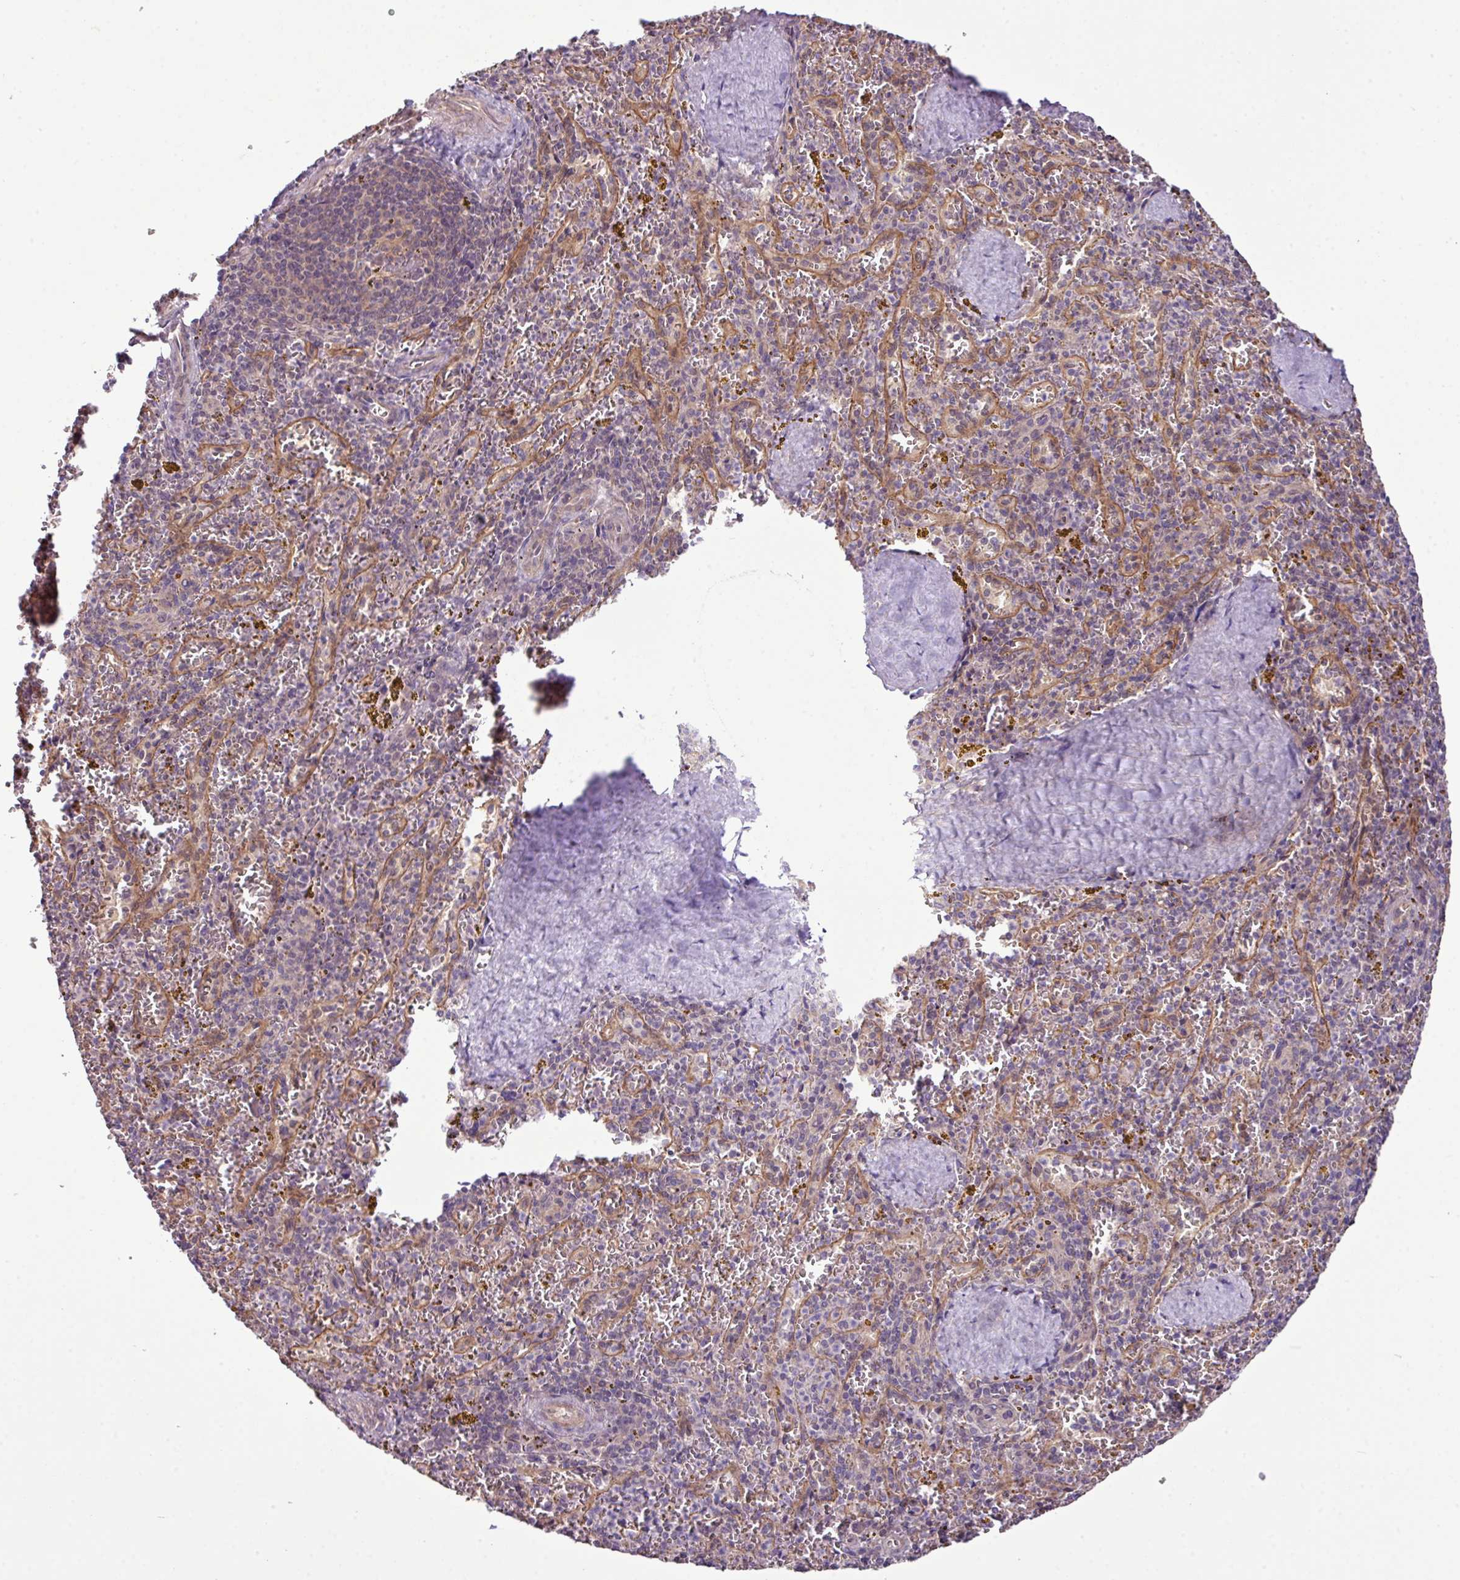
{"staining": {"intensity": "negative", "quantity": "none", "location": "none"}, "tissue": "spleen", "cell_type": "Cells in red pulp", "image_type": "normal", "snomed": [{"axis": "morphology", "description": "Normal tissue, NOS"}, {"axis": "topography", "description": "Spleen"}], "caption": "IHC of benign human spleen shows no expression in cells in red pulp.", "gene": "XIAP", "patient": {"sex": "male", "age": 57}}